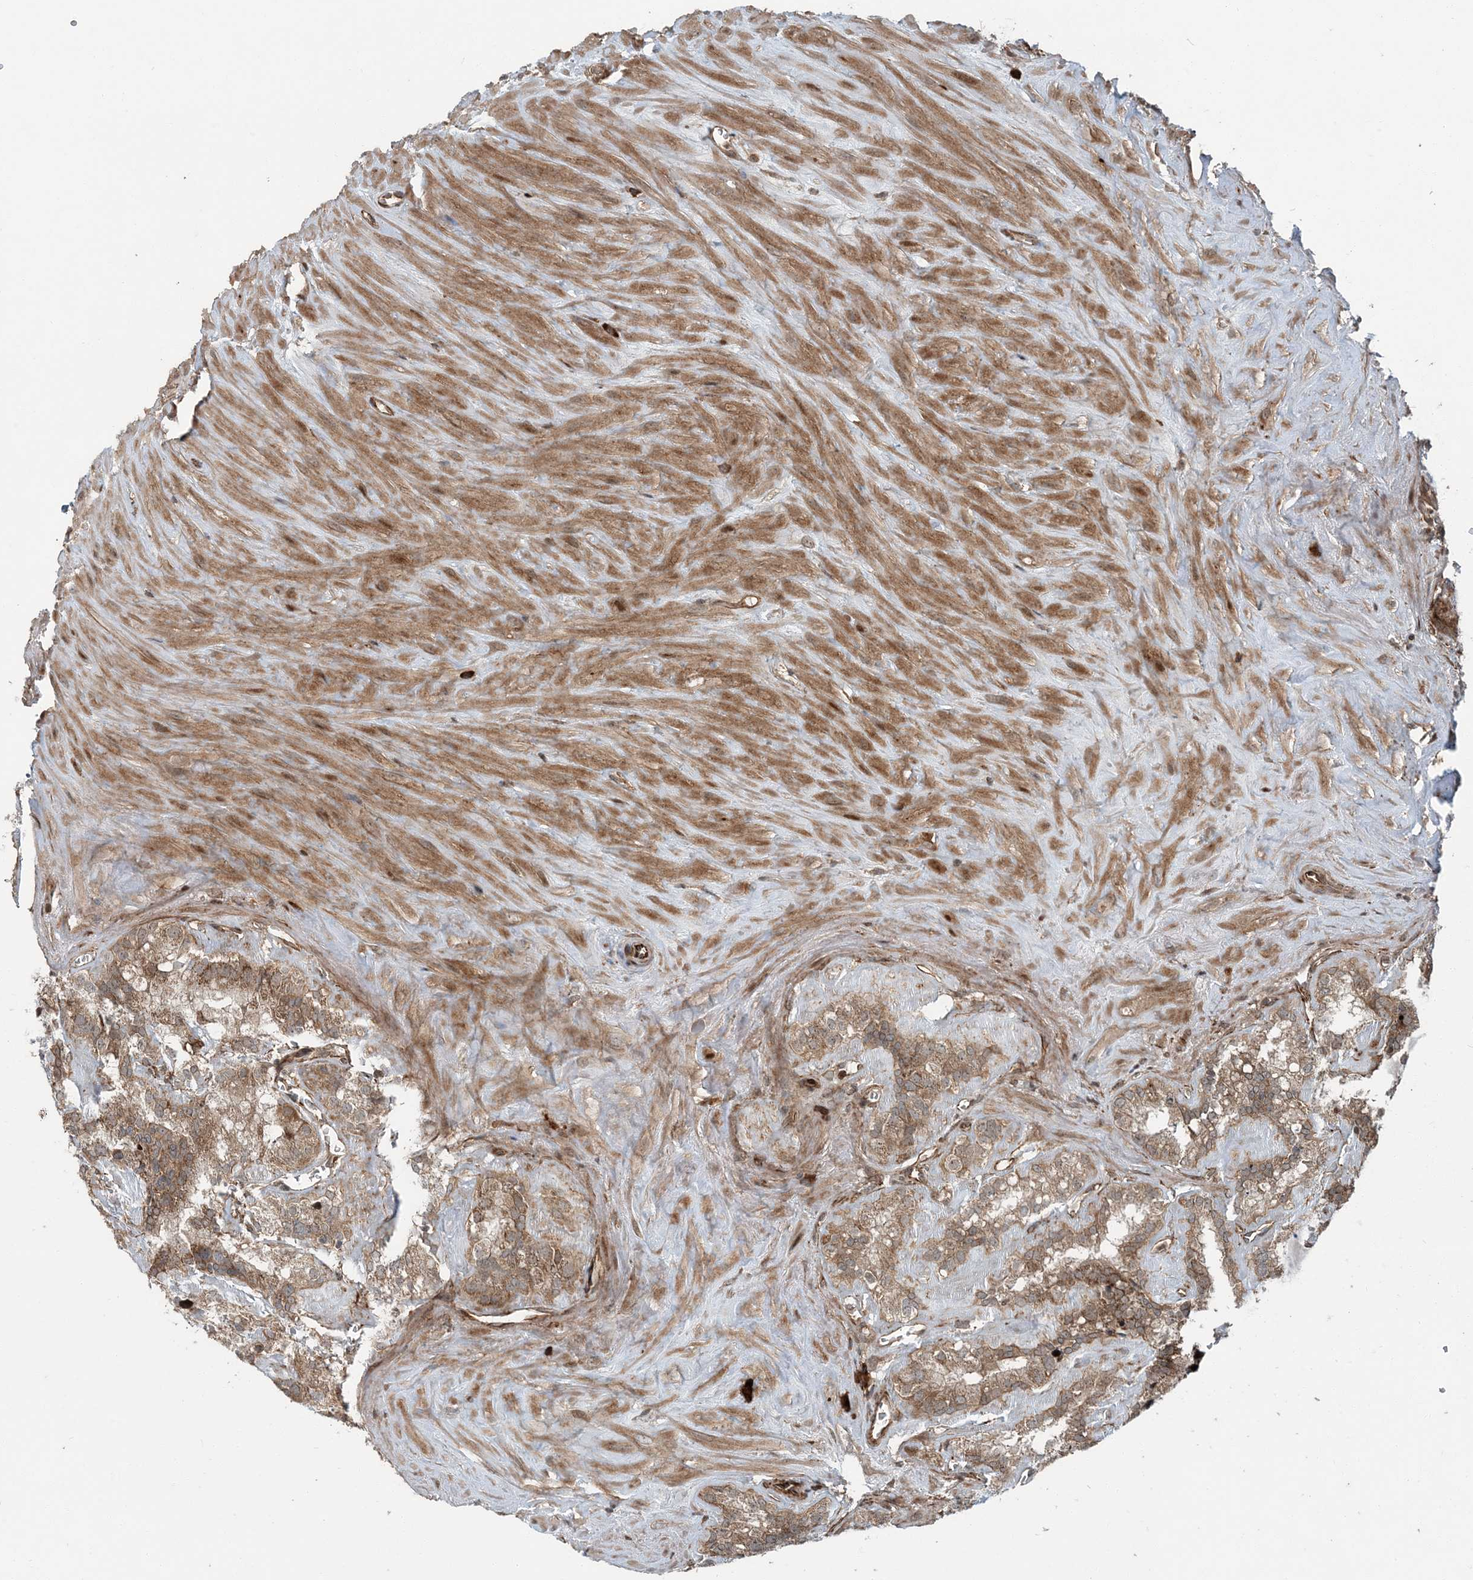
{"staining": {"intensity": "weak", "quantity": ">75%", "location": "cytoplasmic/membranous"}, "tissue": "seminal vesicle", "cell_type": "Glandular cells", "image_type": "normal", "snomed": [{"axis": "morphology", "description": "Normal tissue, NOS"}, {"axis": "topography", "description": "Prostate"}, {"axis": "topography", "description": "Seminal veicle"}], "caption": "About >75% of glandular cells in benign human seminal vesicle display weak cytoplasmic/membranous protein positivity as visualized by brown immunohistochemical staining.", "gene": "EDEM2", "patient": {"sex": "male", "age": 59}}